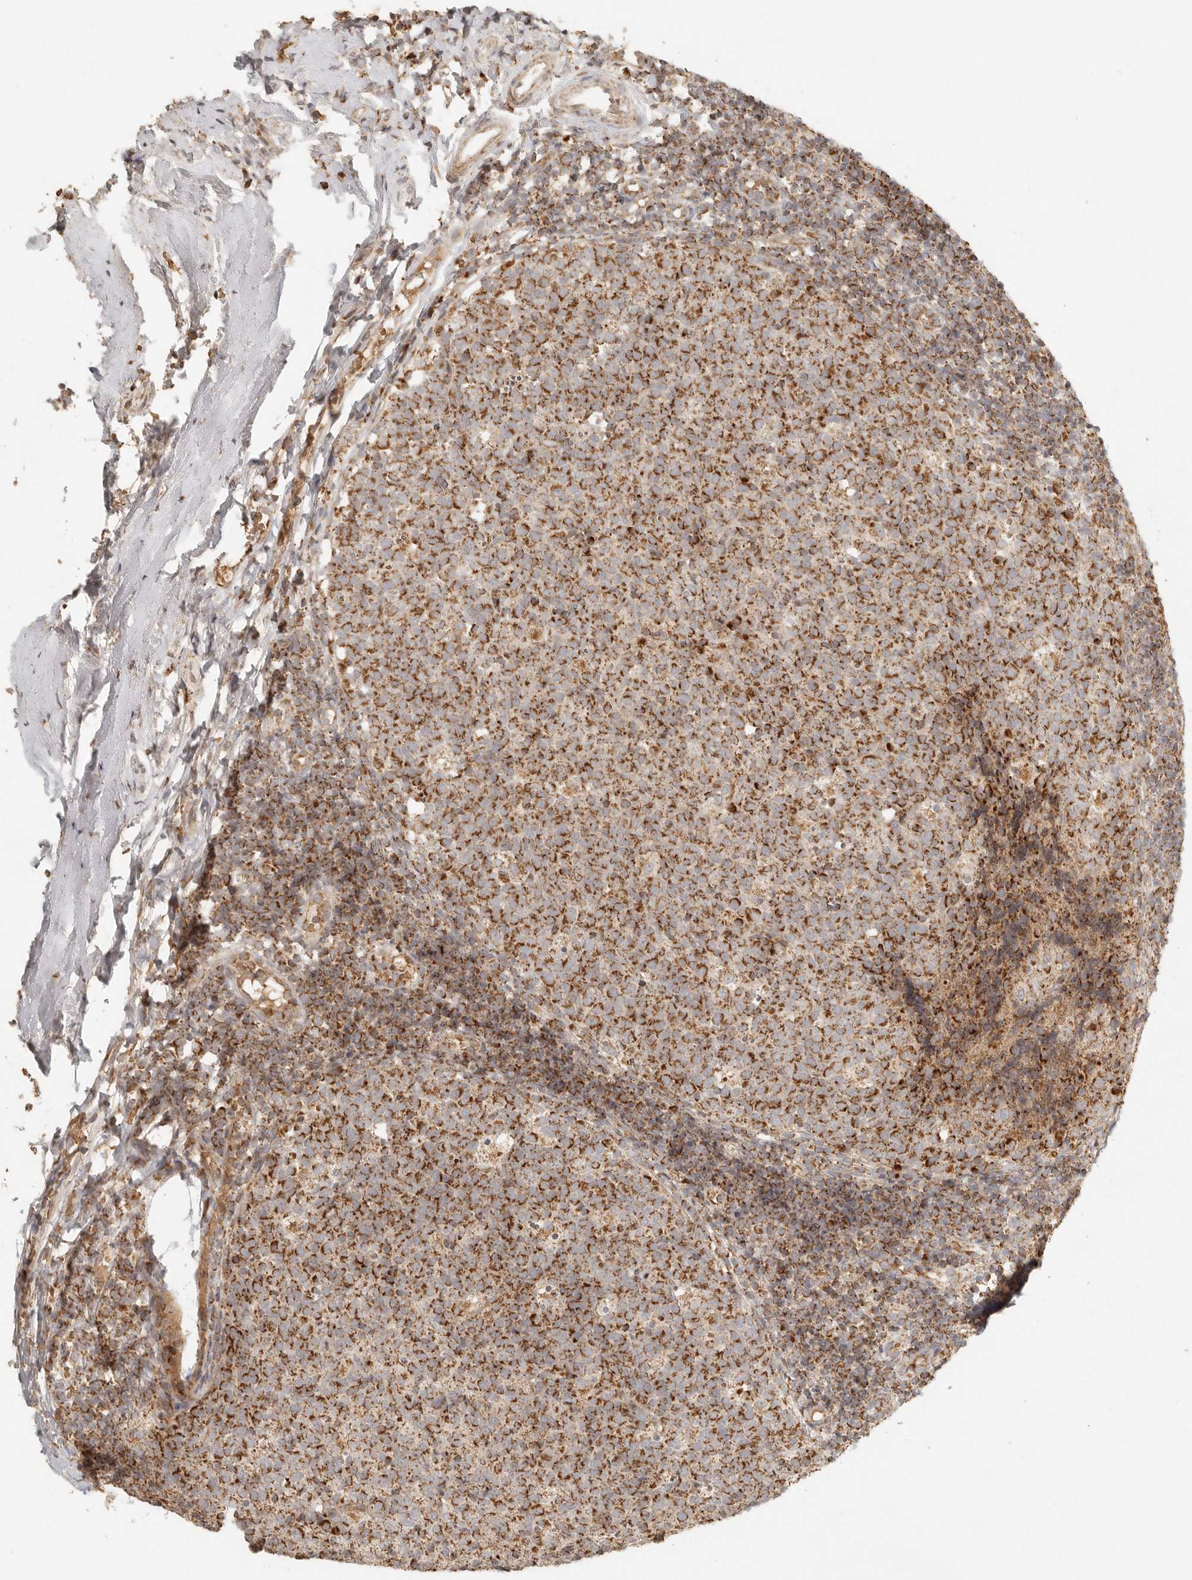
{"staining": {"intensity": "strong", "quantity": ">75%", "location": "cytoplasmic/membranous"}, "tissue": "tonsil", "cell_type": "Germinal center cells", "image_type": "normal", "snomed": [{"axis": "morphology", "description": "Normal tissue, NOS"}, {"axis": "topography", "description": "Tonsil"}], "caption": "Normal tonsil was stained to show a protein in brown. There is high levels of strong cytoplasmic/membranous staining in about >75% of germinal center cells. (IHC, brightfield microscopy, high magnification).", "gene": "MRPL55", "patient": {"sex": "female", "age": 19}}